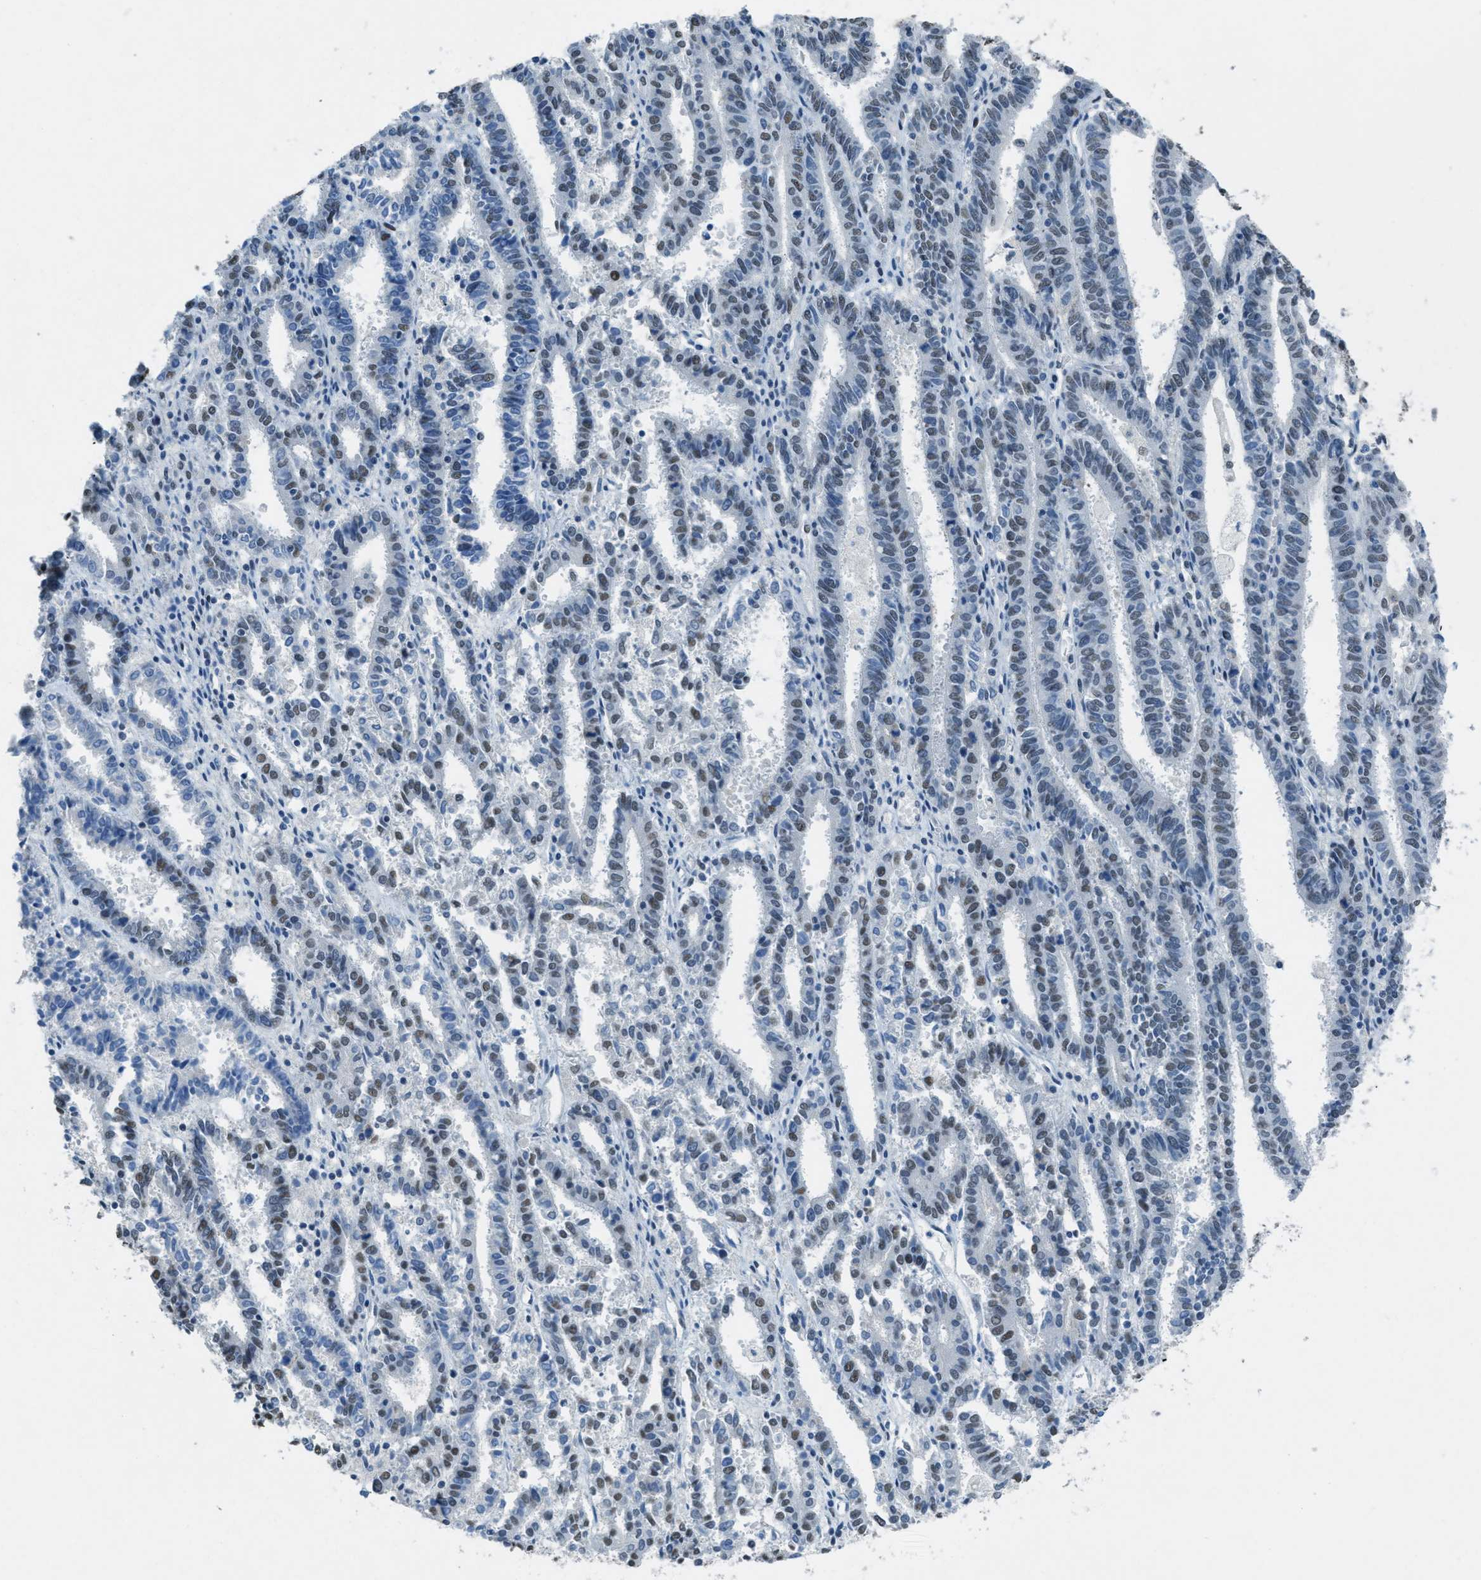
{"staining": {"intensity": "moderate", "quantity": ">75%", "location": "nuclear"}, "tissue": "endometrial cancer", "cell_type": "Tumor cells", "image_type": "cancer", "snomed": [{"axis": "morphology", "description": "Adenocarcinoma, NOS"}, {"axis": "topography", "description": "Uterus"}], "caption": "Adenocarcinoma (endometrial) tissue reveals moderate nuclear staining in about >75% of tumor cells", "gene": "TTC13", "patient": {"sex": "female", "age": 83}}